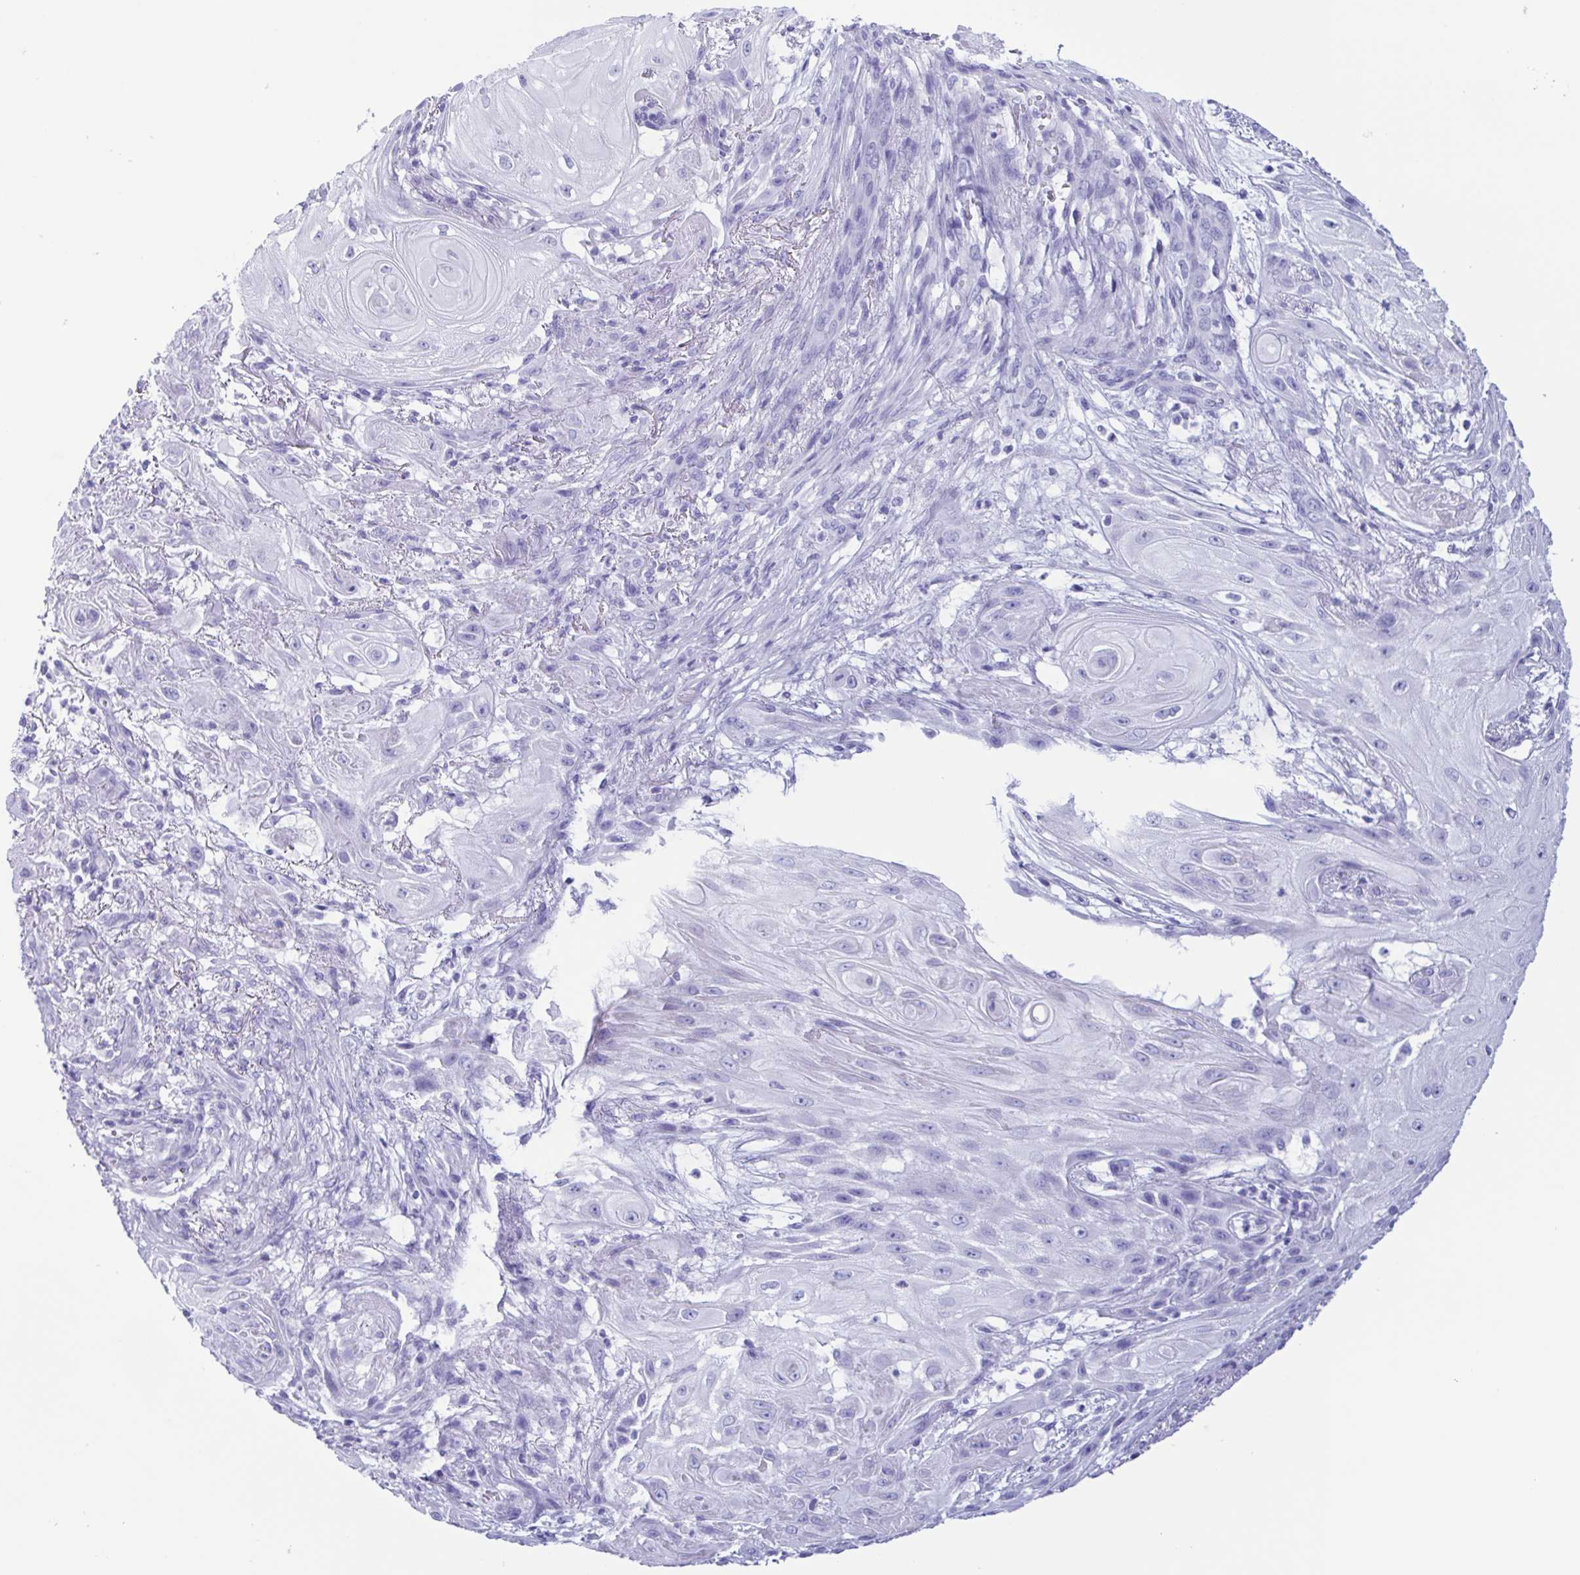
{"staining": {"intensity": "negative", "quantity": "none", "location": "none"}, "tissue": "skin cancer", "cell_type": "Tumor cells", "image_type": "cancer", "snomed": [{"axis": "morphology", "description": "Squamous cell carcinoma, NOS"}, {"axis": "topography", "description": "Skin"}], "caption": "There is no significant staining in tumor cells of skin squamous cell carcinoma.", "gene": "TSPY2", "patient": {"sex": "male", "age": 62}}